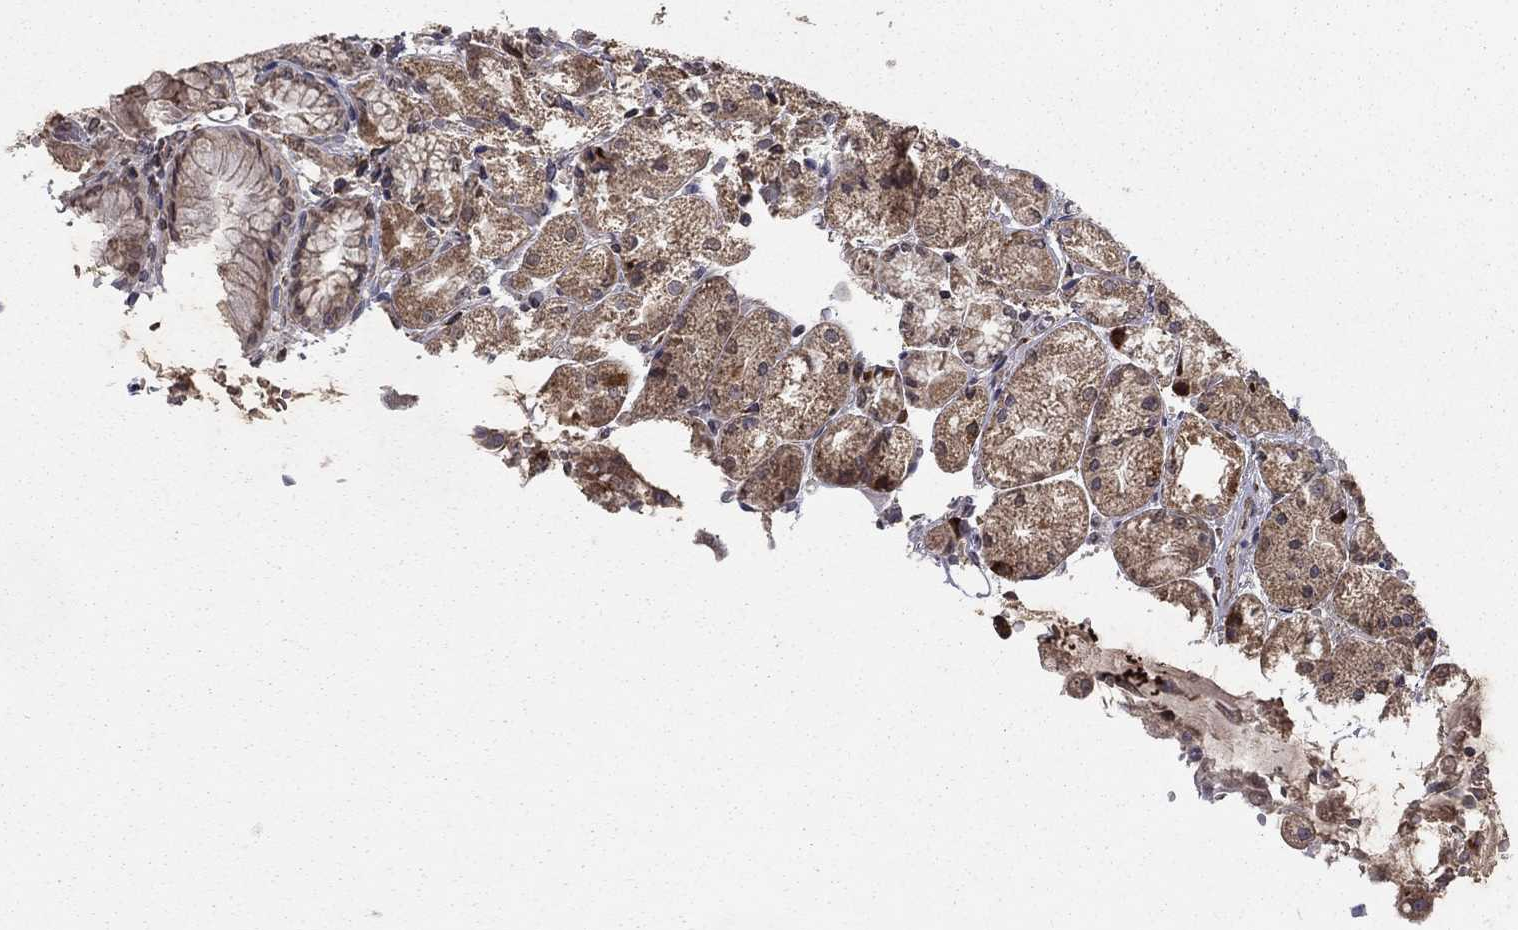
{"staining": {"intensity": "weak", "quantity": "<25%", "location": "cytoplasmic/membranous"}, "tissue": "stomach", "cell_type": "Glandular cells", "image_type": "normal", "snomed": [{"axis": "morphology", "description": "Normal tissue, NOS"}, {"axis": "topography", "description": "Stomach, upper"}], "caption": "DAB immunohistochemical staining of unremarkable human stomach reveals no significant positivity in glandular cells.", "gene": "SLC2A13", "patient": {"sex": "male", "age": 72}}